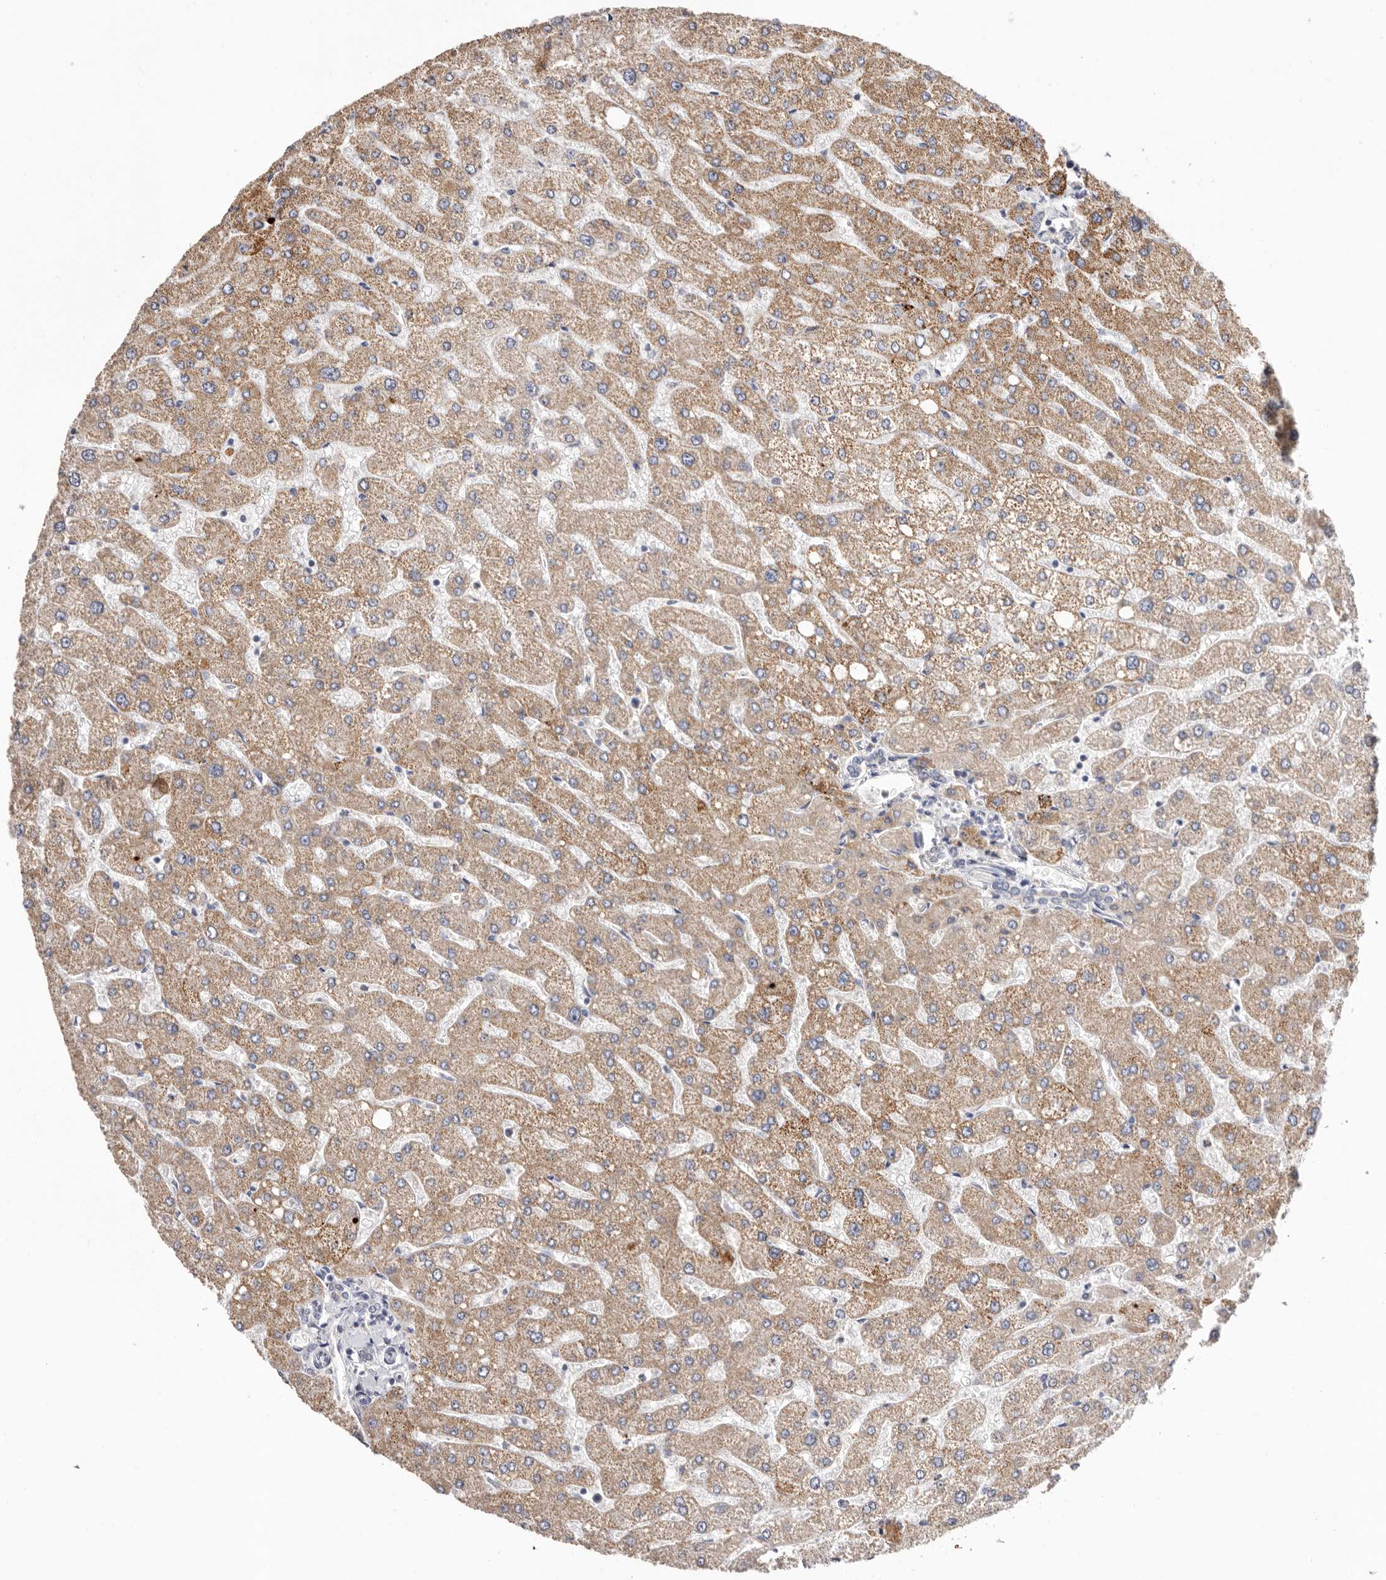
{"staining": {"intensity": "negative", "quantity": "none", "location": "none"}, "tissue": "liver", "cell_type": "Cholangiocytes", "image_type": "normal", "snomed": [{"axis": "morphology", "description": "Normal tissue, NOS"}, {"axis": "topography", "description": "Liver"}], "caption": "The image exhibits no staining of cholangiocytes in normal liver.", "gene": "LMLN", "patient": {"sex": "male", "age": 55}}